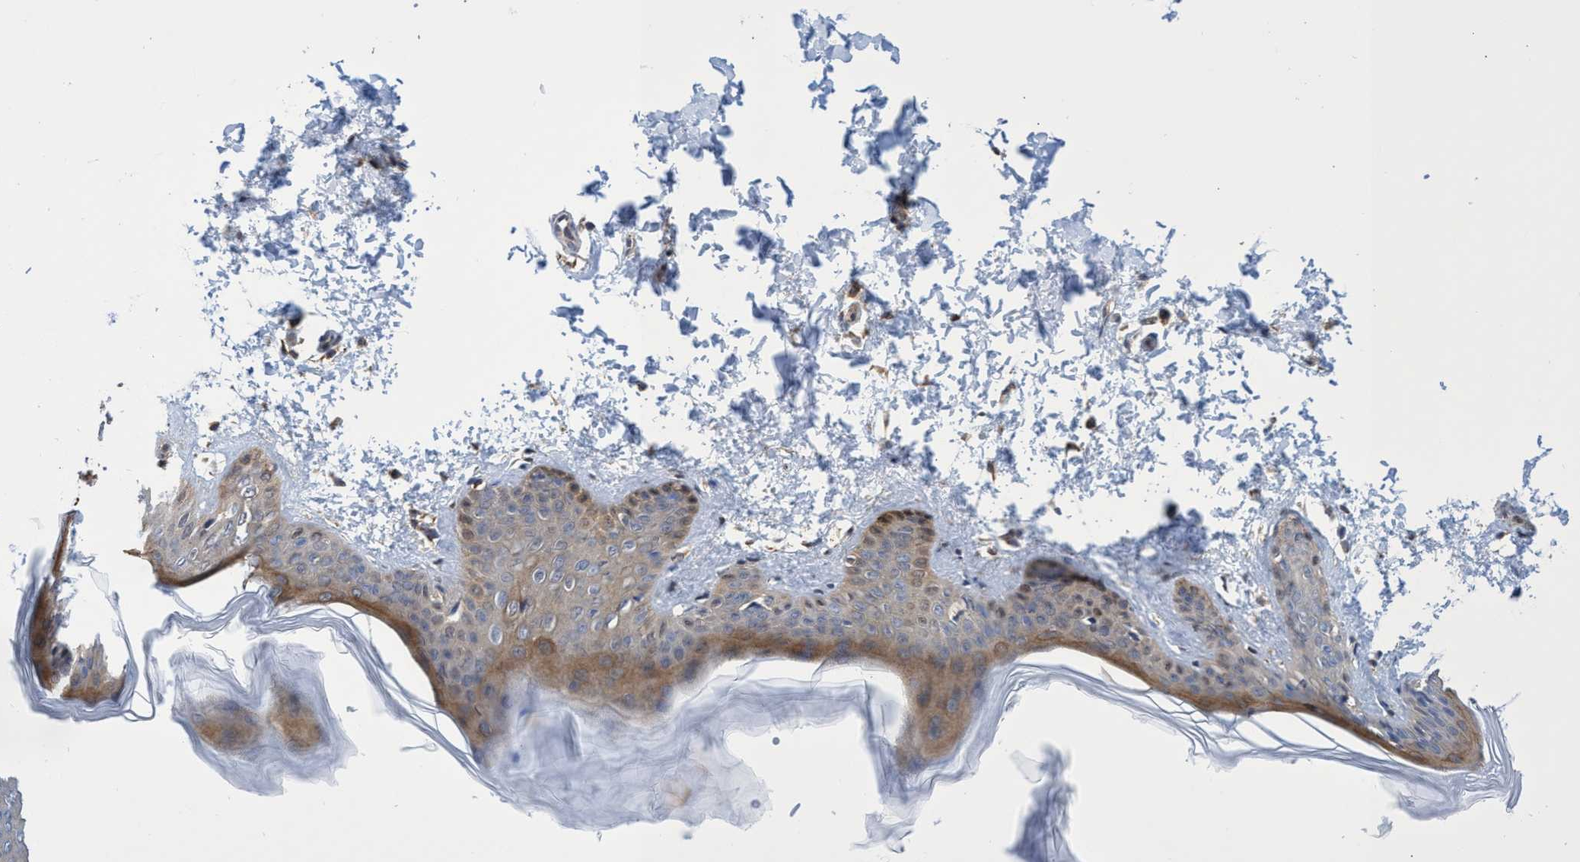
{"staining": {"intensity": "moderate", "quantity": ">75%", "location": "cytoplasmic/membranous"}, "tissue": "skin", "cell_type": "Fibroblasts", "image_type": "normal", "snomed": [{"axis": "morphology", "description": "Normal tissue, NOS"}, {"axis": "topography", "description": "Skin"}], "caption": "Human skin stained with a protein marker reveals moderate staining in fibroblasts.", "gene": "CRYZ", "patient": {"sex": "female", "age": 17}}